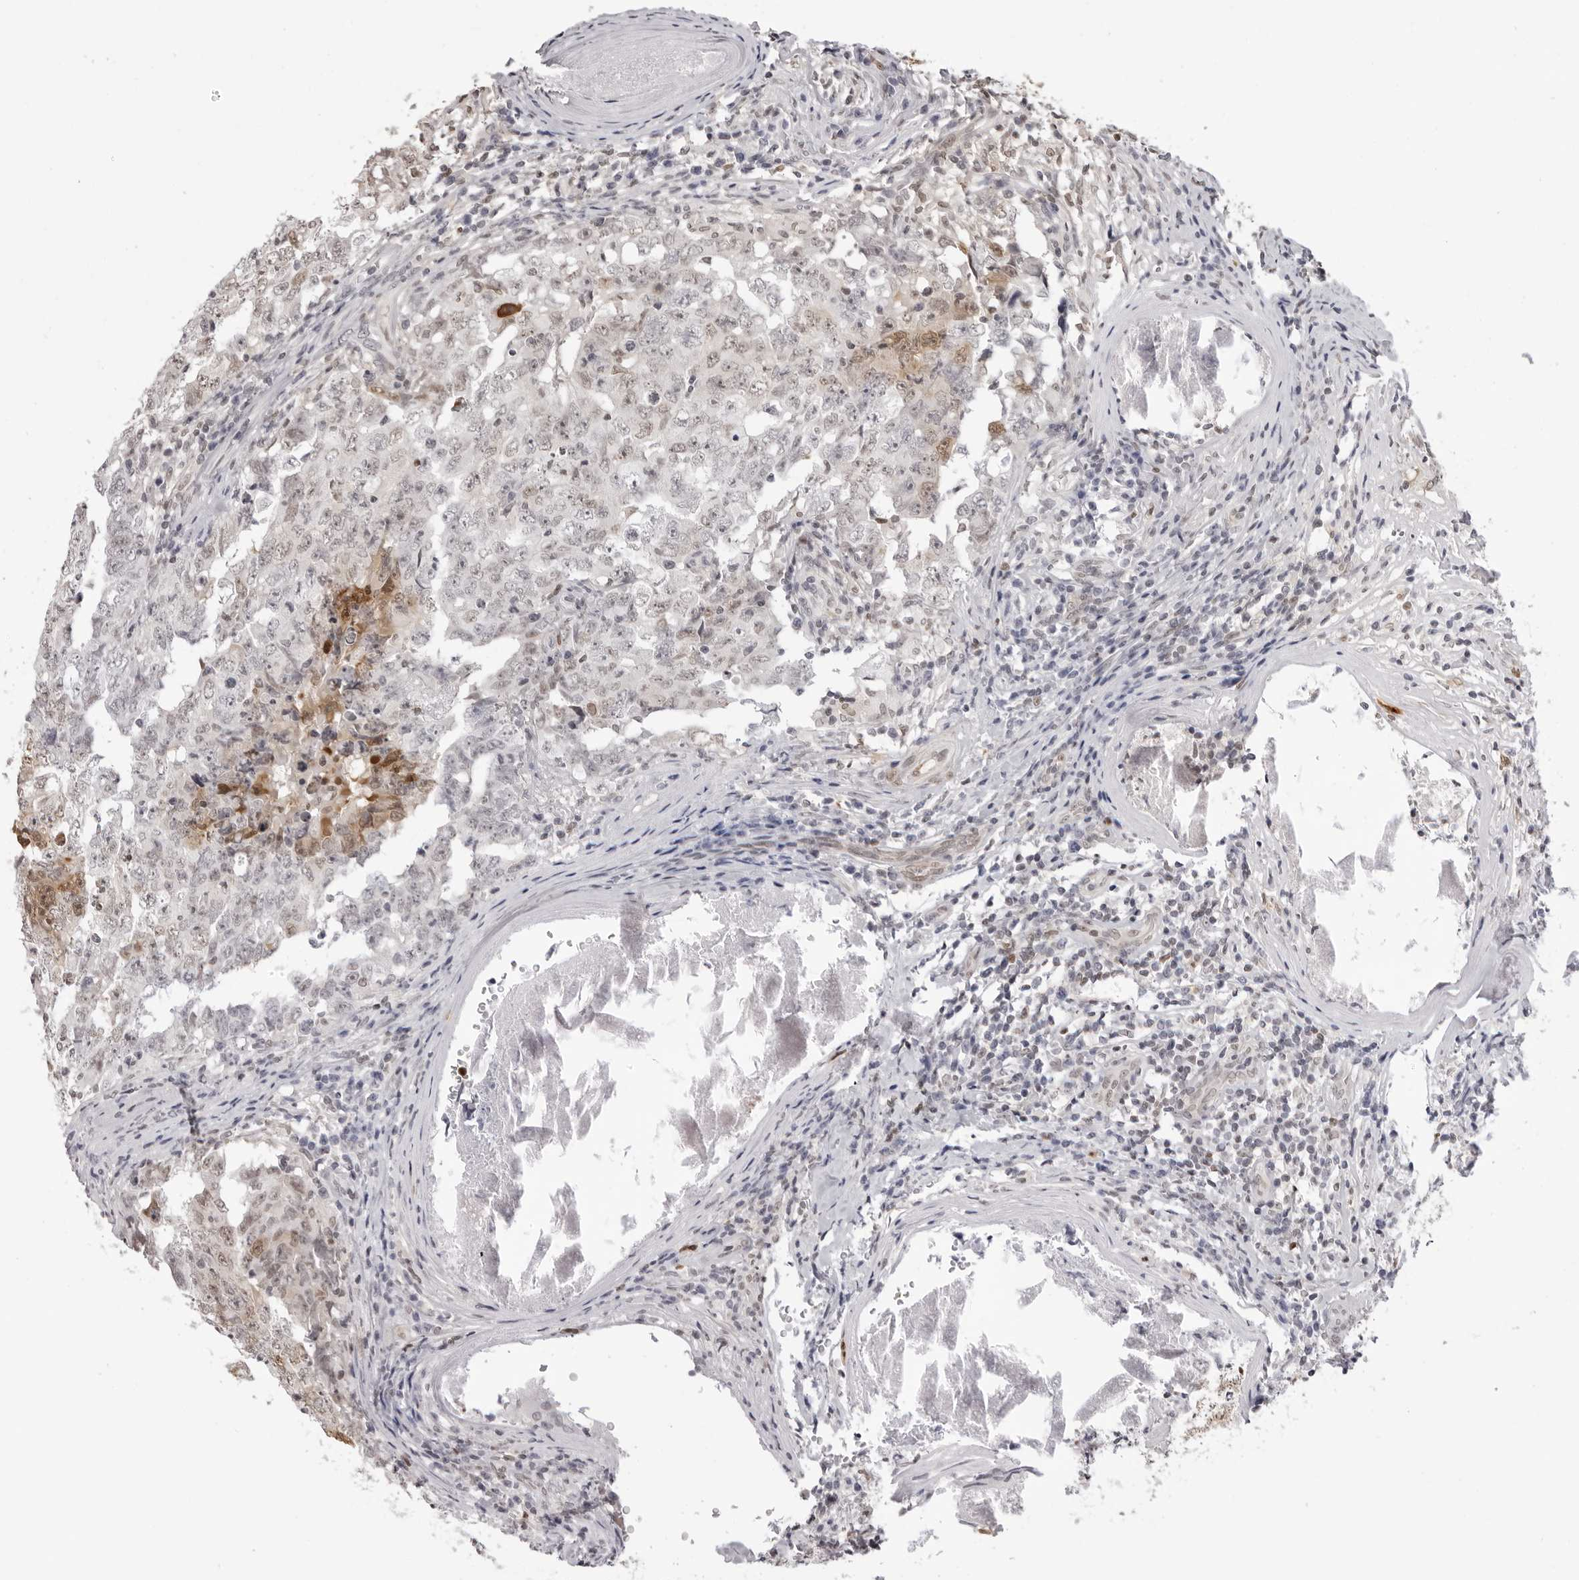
{"staining": {"intensity": "moderate", "quantity": "<25%", "location": "nuclear"}, "tissue": "testis cancer", "cell_type": "Tumor cells", "image_type": "cancer", "snomed": [{"axis": "morphology", "description": "Carcinoma, Embryonal, NOS"}, {"axis": "topography", "description": "Testis"}], "caption": "Protein staining of testis cancer (embryonal carcinoma) tissue displays moderate nuclear positivity in approximately <25% of tumor cells. (Brightfield microscopy of DAB IHC at high magnification).", "gene": "HSPA4", "patient": {"sex": "male", "age": 26}}